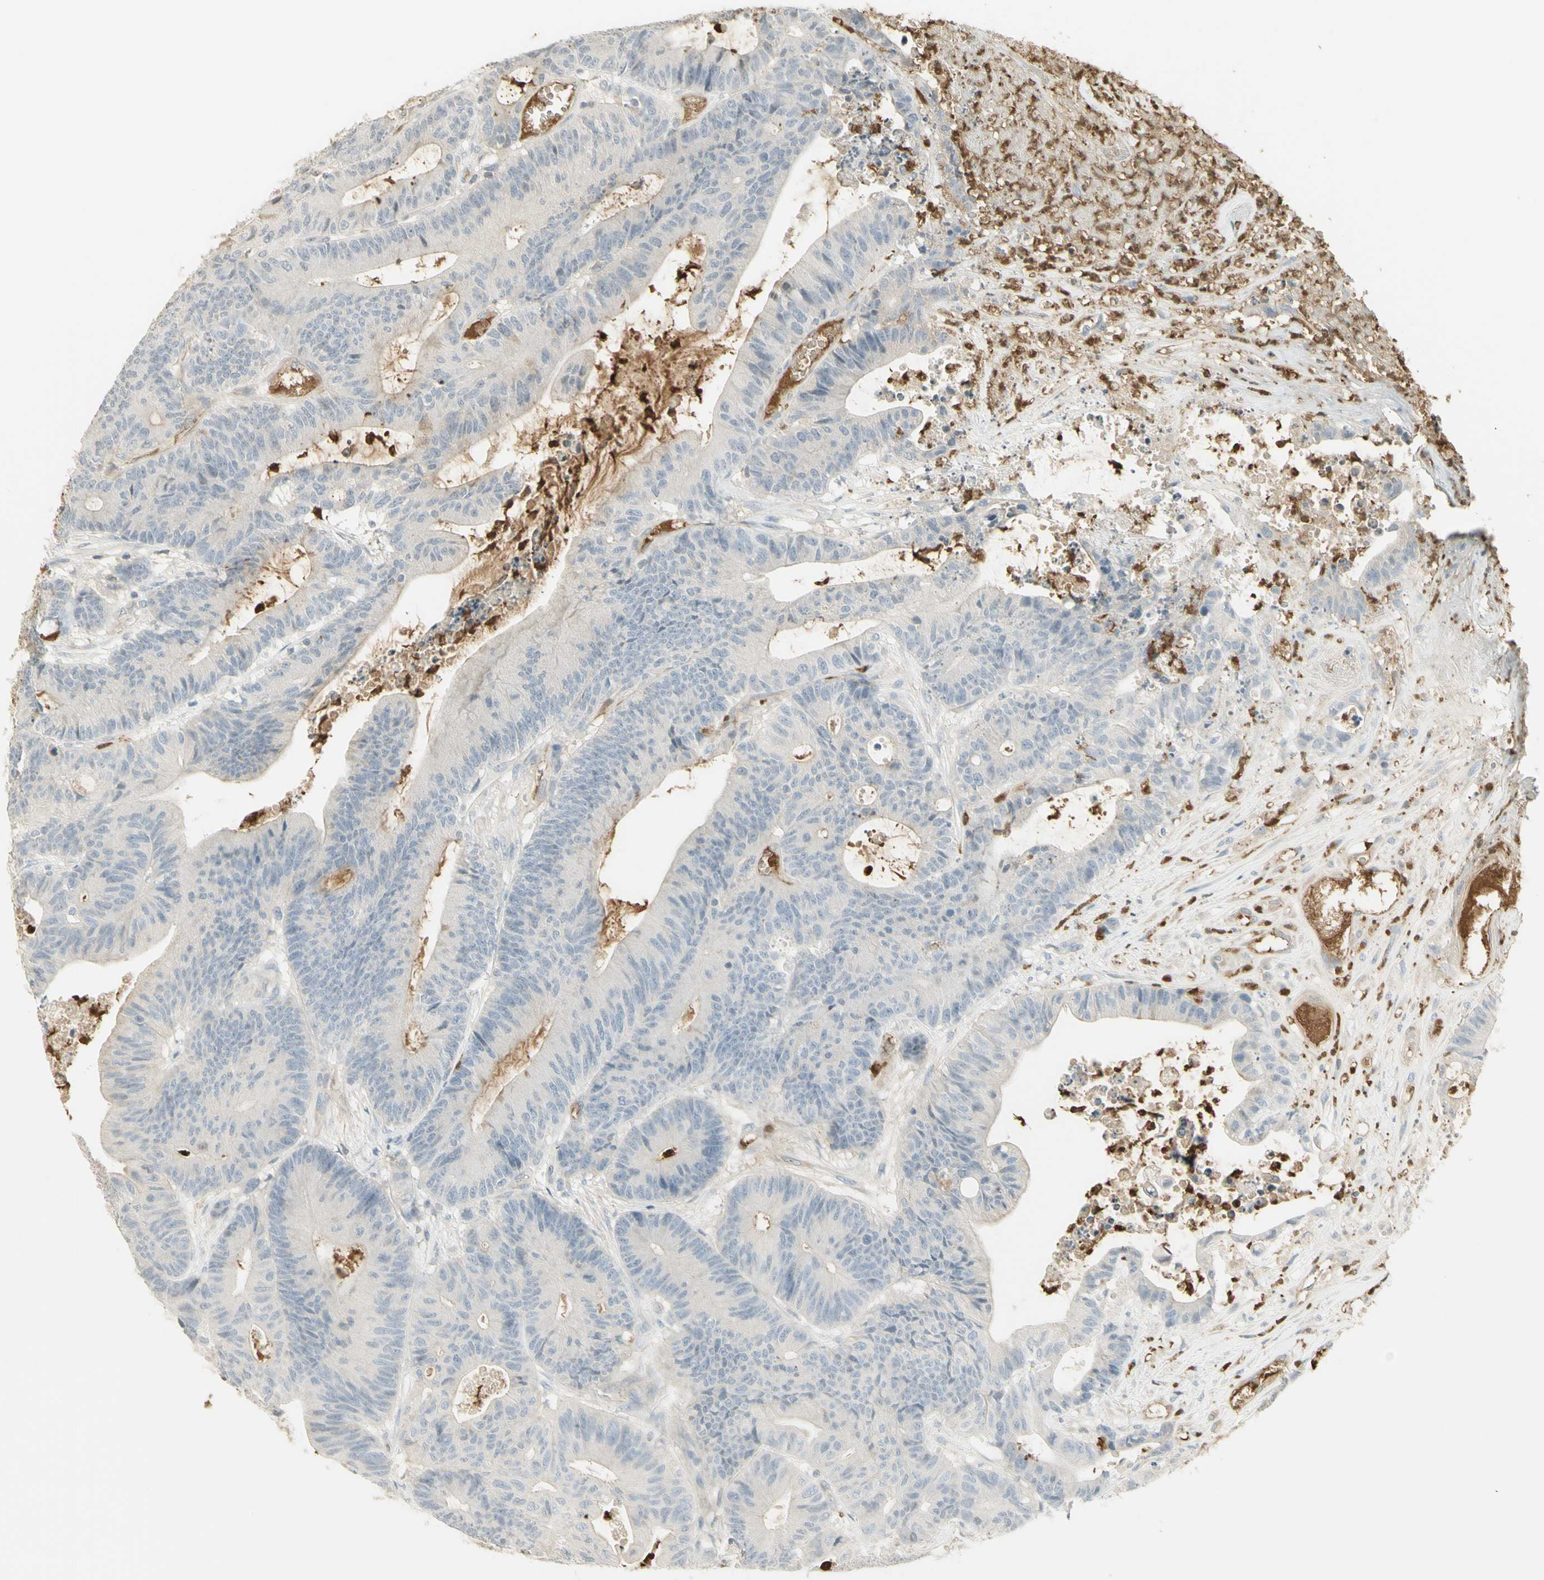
{"staining": {"intensity": "negative", "quantity": "none", "location": "none"}, "tissue": "colorectal cancer", "cell_type": "Tumor cells", "image_type": "cancer", "snomed": [{"axis": "morphology", "description": "Adenocarcinoma, NOS"}, {"axis": "topography", "description": "Colon"}], "caption": "A histopathology image of human colorectal cancer (adenocarcinoma) is negative for staining in tumor cells. The staining is performed using DAB (3,3'-diaminobenzidine) brown chromogen with nuclei counter-stained in using hematoxylin.", "gene": "NID1", "patient": {"sex": "female", "age": 84}}